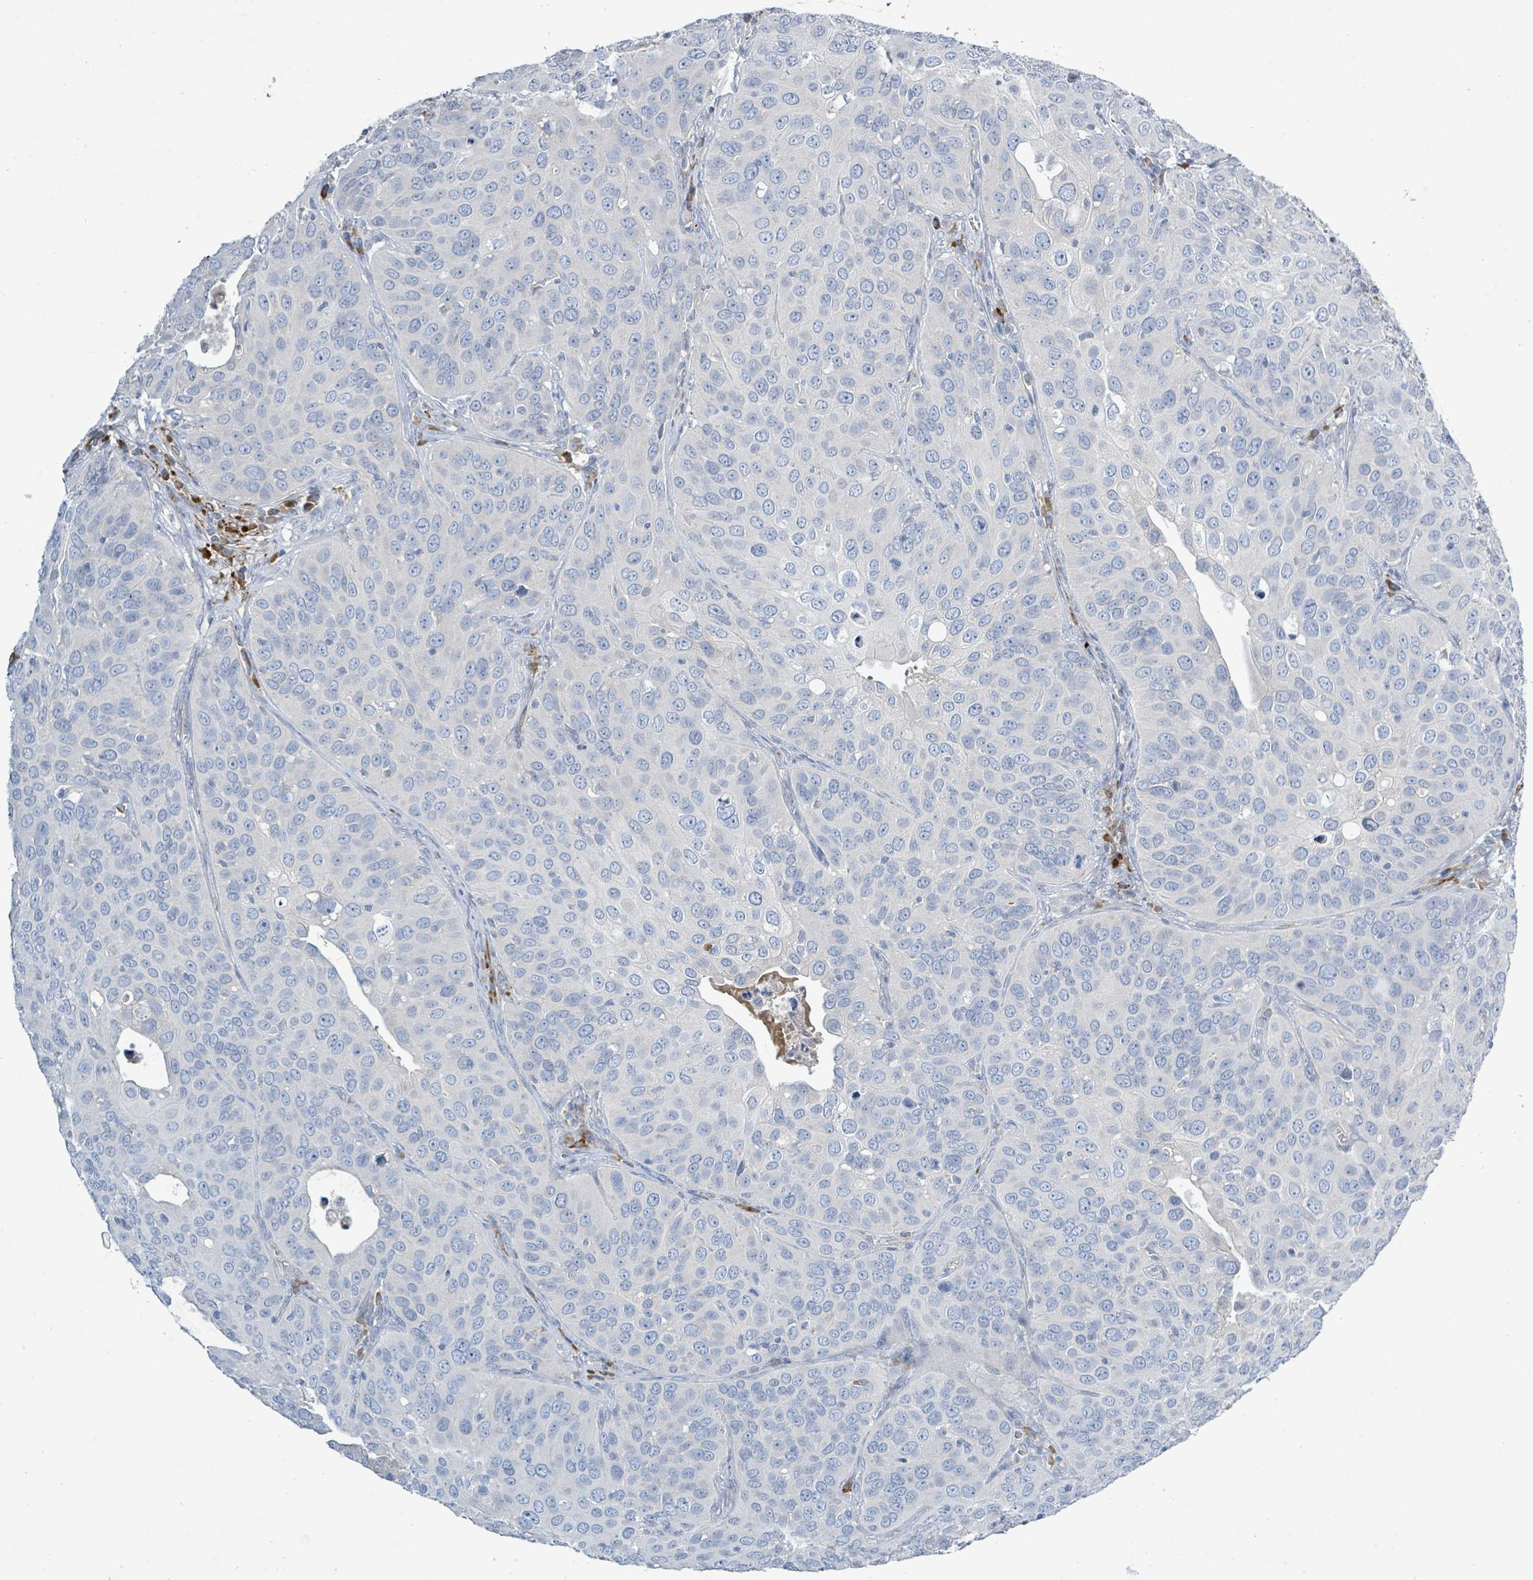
{"staining": {"intensity": "negative", "quantity": "none", "location": "none"}, "tissue": "cervical cancer", "cell_type": "Tumor cells", "image_type": "cancer", "snomed": [{"axis": "morphology", "description": "Squamous cell carcinoma, NOS"}, {"axis": "topography", "description": "Cervix"}], "caption": "The photomicrograph demonstrates no significant staining in tumor cells of cervical cancer.", "gene": "SIRPB1", "patient": {"sex": "female", "age": 36}}